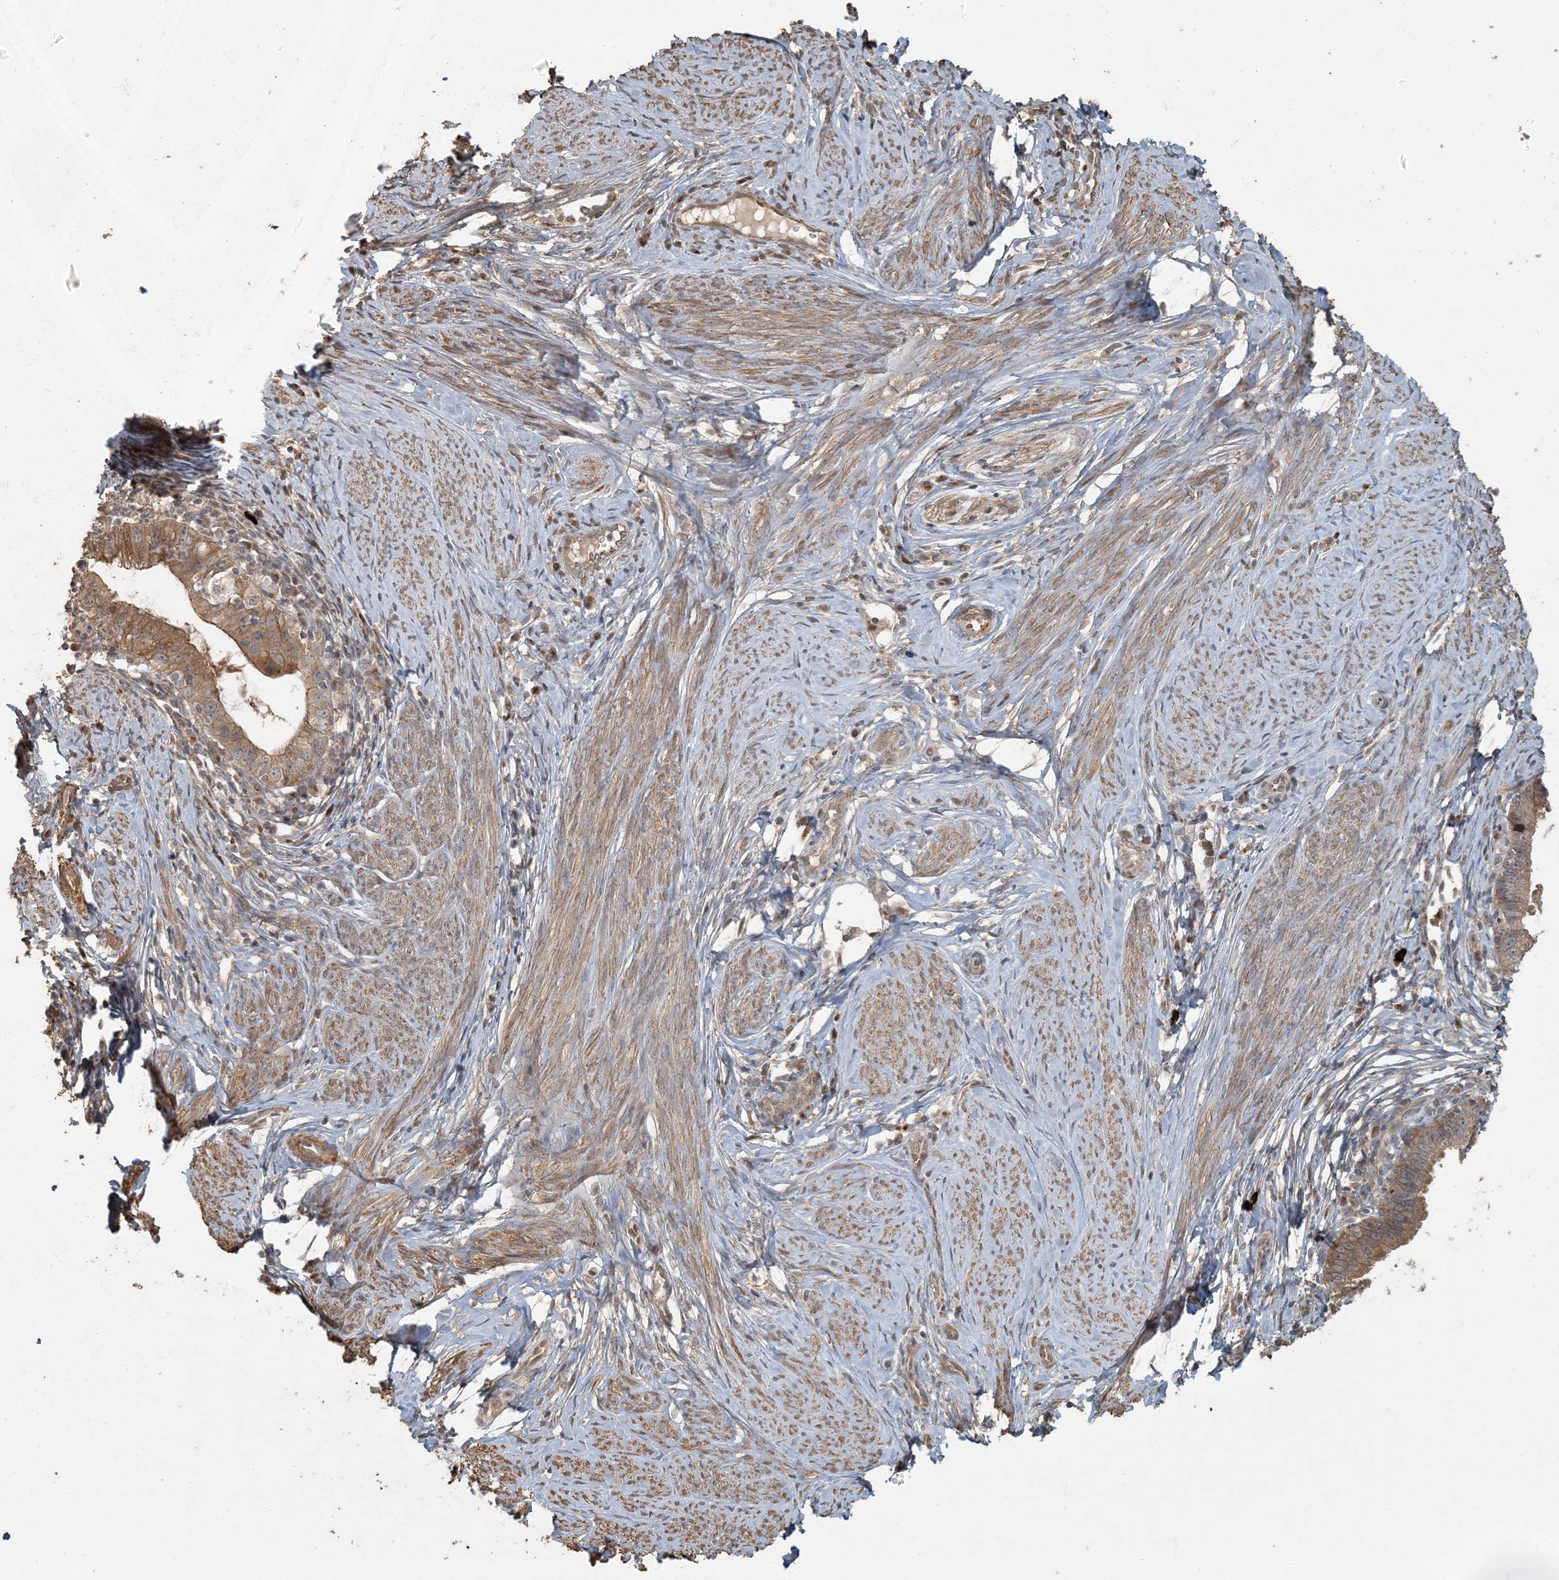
{"staining": {"intensity": "moderate", "quantity": ">75%", "location": "cytoplasmic/membranous"}, "tissue": "cervical cancer", "cell_type": "Tumor cells", "image_type": "cancer", "snomed": [{"axis": "morphology", "description": "Adenocarcinoma, NOS"}, {"axis": "topography", "description": "Cervix"}], "caption": "Protein positivity by IHC displays moderate cytoplasmic/membranous expression in approximately >75% of tumor cells in cervical adenocarcinoma.", "gene": "AK9", "patient": {"sex": "female", "age": 36}}